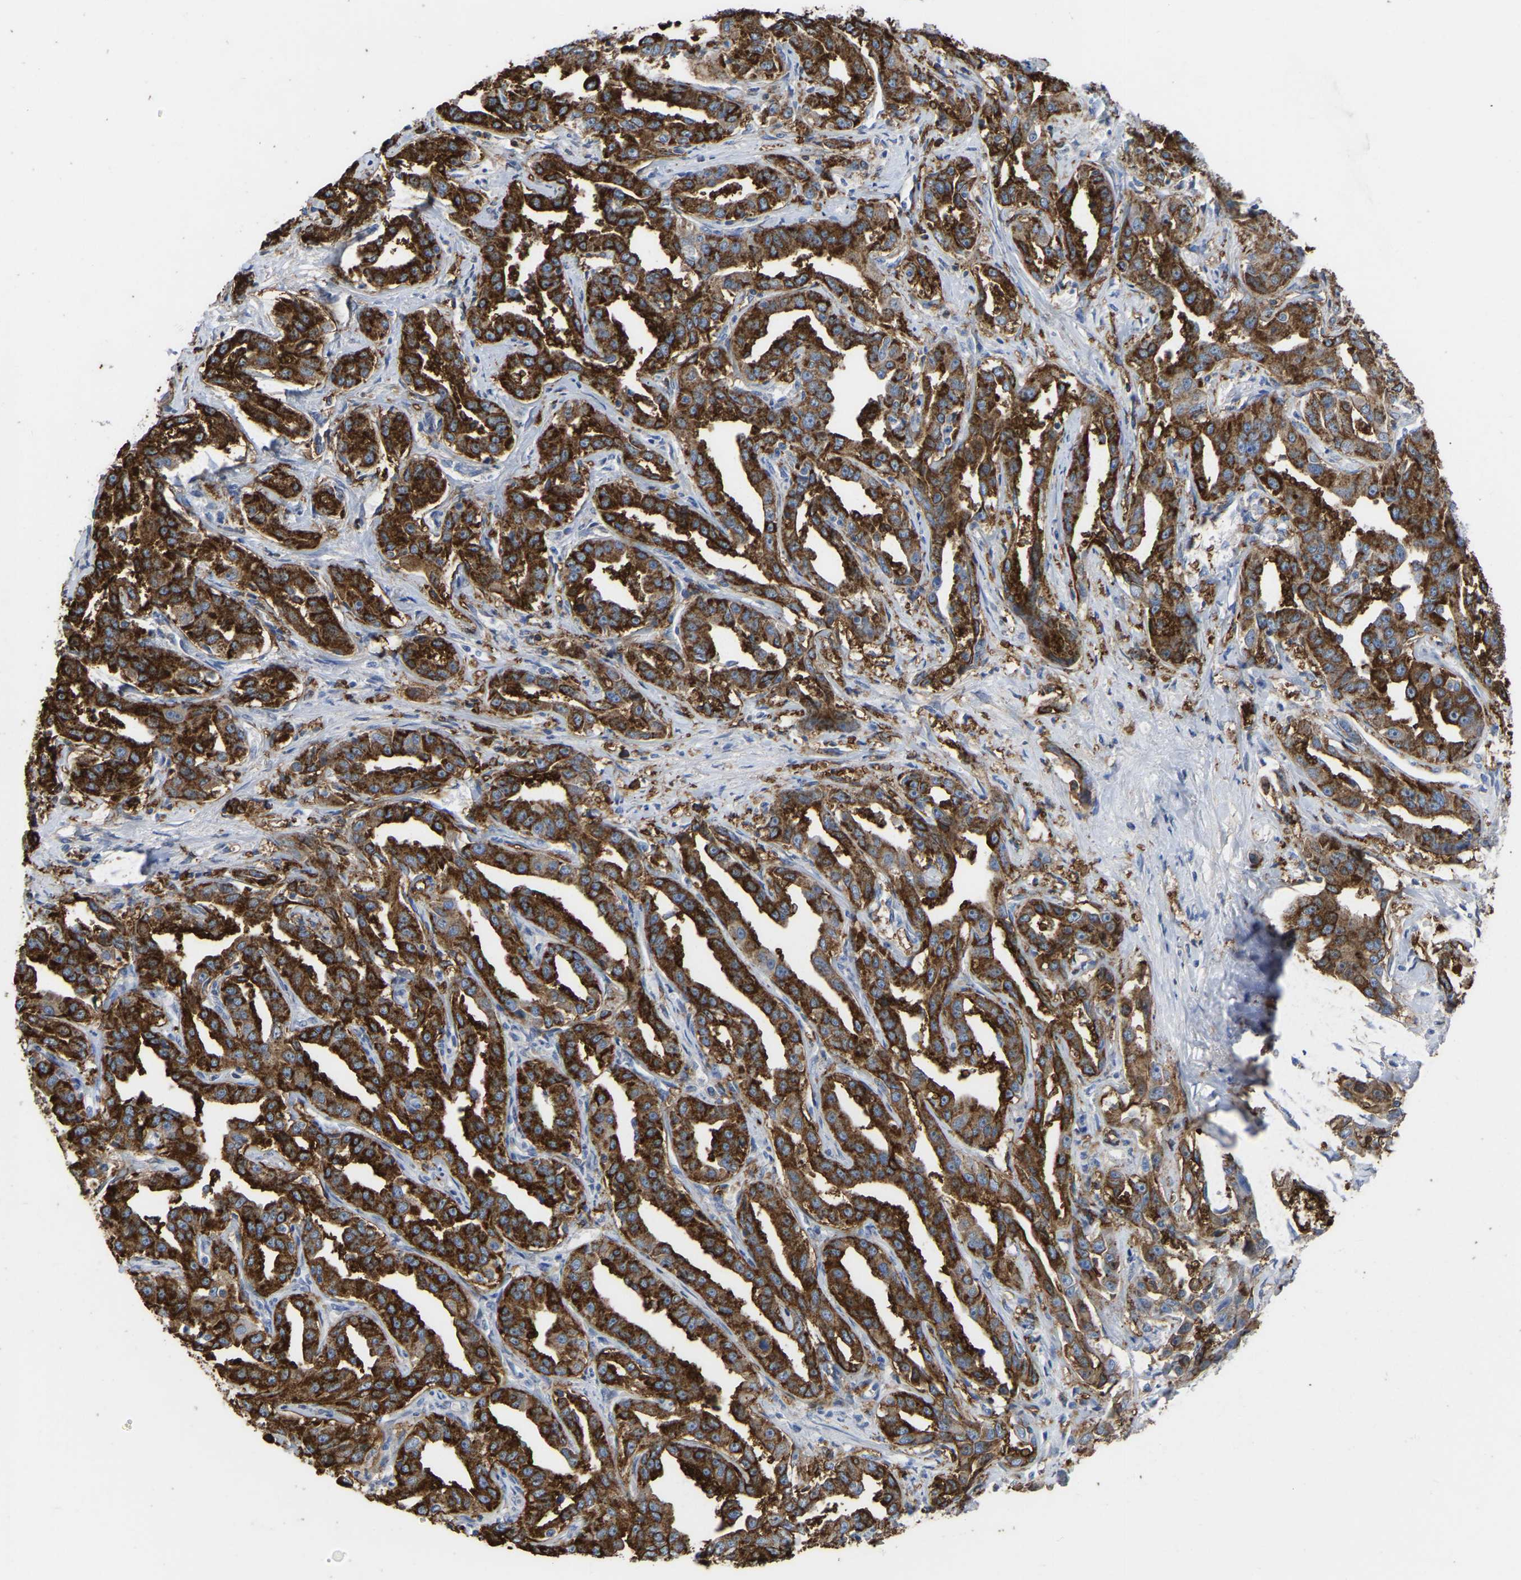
{"staining": {"intensity": "strong", "quantity": ">75%", "location": "cytoplasmic/membranous"}, "tissue": "liver cancer", "cell_type": "Tumor cells", "image_type": "cancer", "snomed": [{"axis": "morphology", "description": "Cholangiocarcinoma"}, {"axis": "topography", "description": "Liver"}], "caption": "IHC (DAB) staining of human liver cancer shows strong cytoplasmic/membranous protein expression in approximately >75% of tumor cells. (Stains: DAB (3,3'-diaminobenzidine) in brown, nuclei in blue, Microscopy: brightfield microscopy at high magnification).", "gene": "ZNF449", "patient": {"sex": "male", "age": 59}}